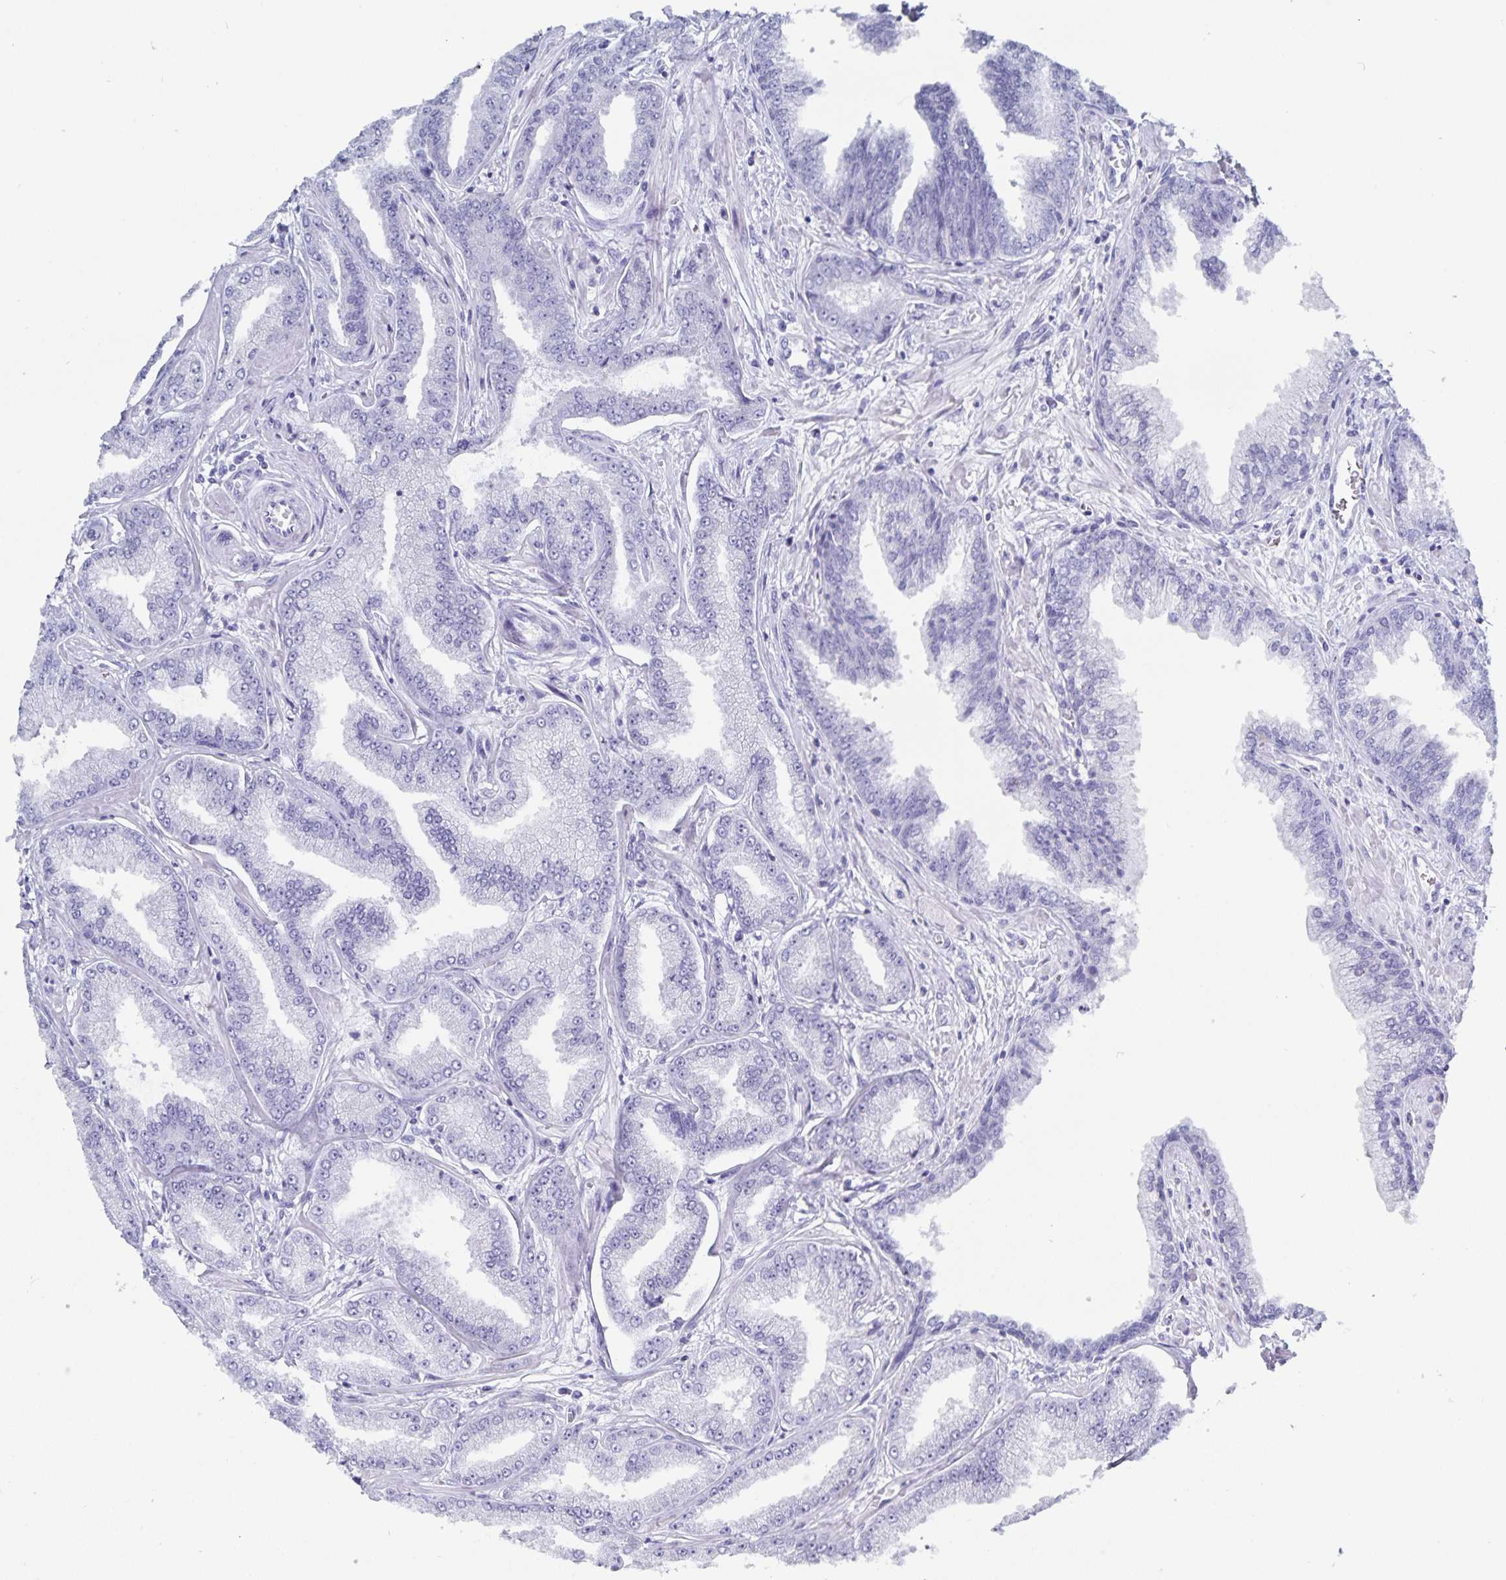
{"staining": {"intensity": "negative", "quantity": "none", "location": "none"}, "tissue": "prostate cancer", "cell_type": "Tumor cells", "image_type": "cancer", "snomed": [{"axis": "morphology", "description": "Adenocarcinoma, Low grade"}, {"axis": "topography", "description": "Prostate"}], "caption": "Immunohistochemical staining of human adenocarcinoma (low-grade) (prostate) exhibits no significant expression in tumor cells.", "gene": "C19orf73", "patient": {"sex": "male", "age": 55}}